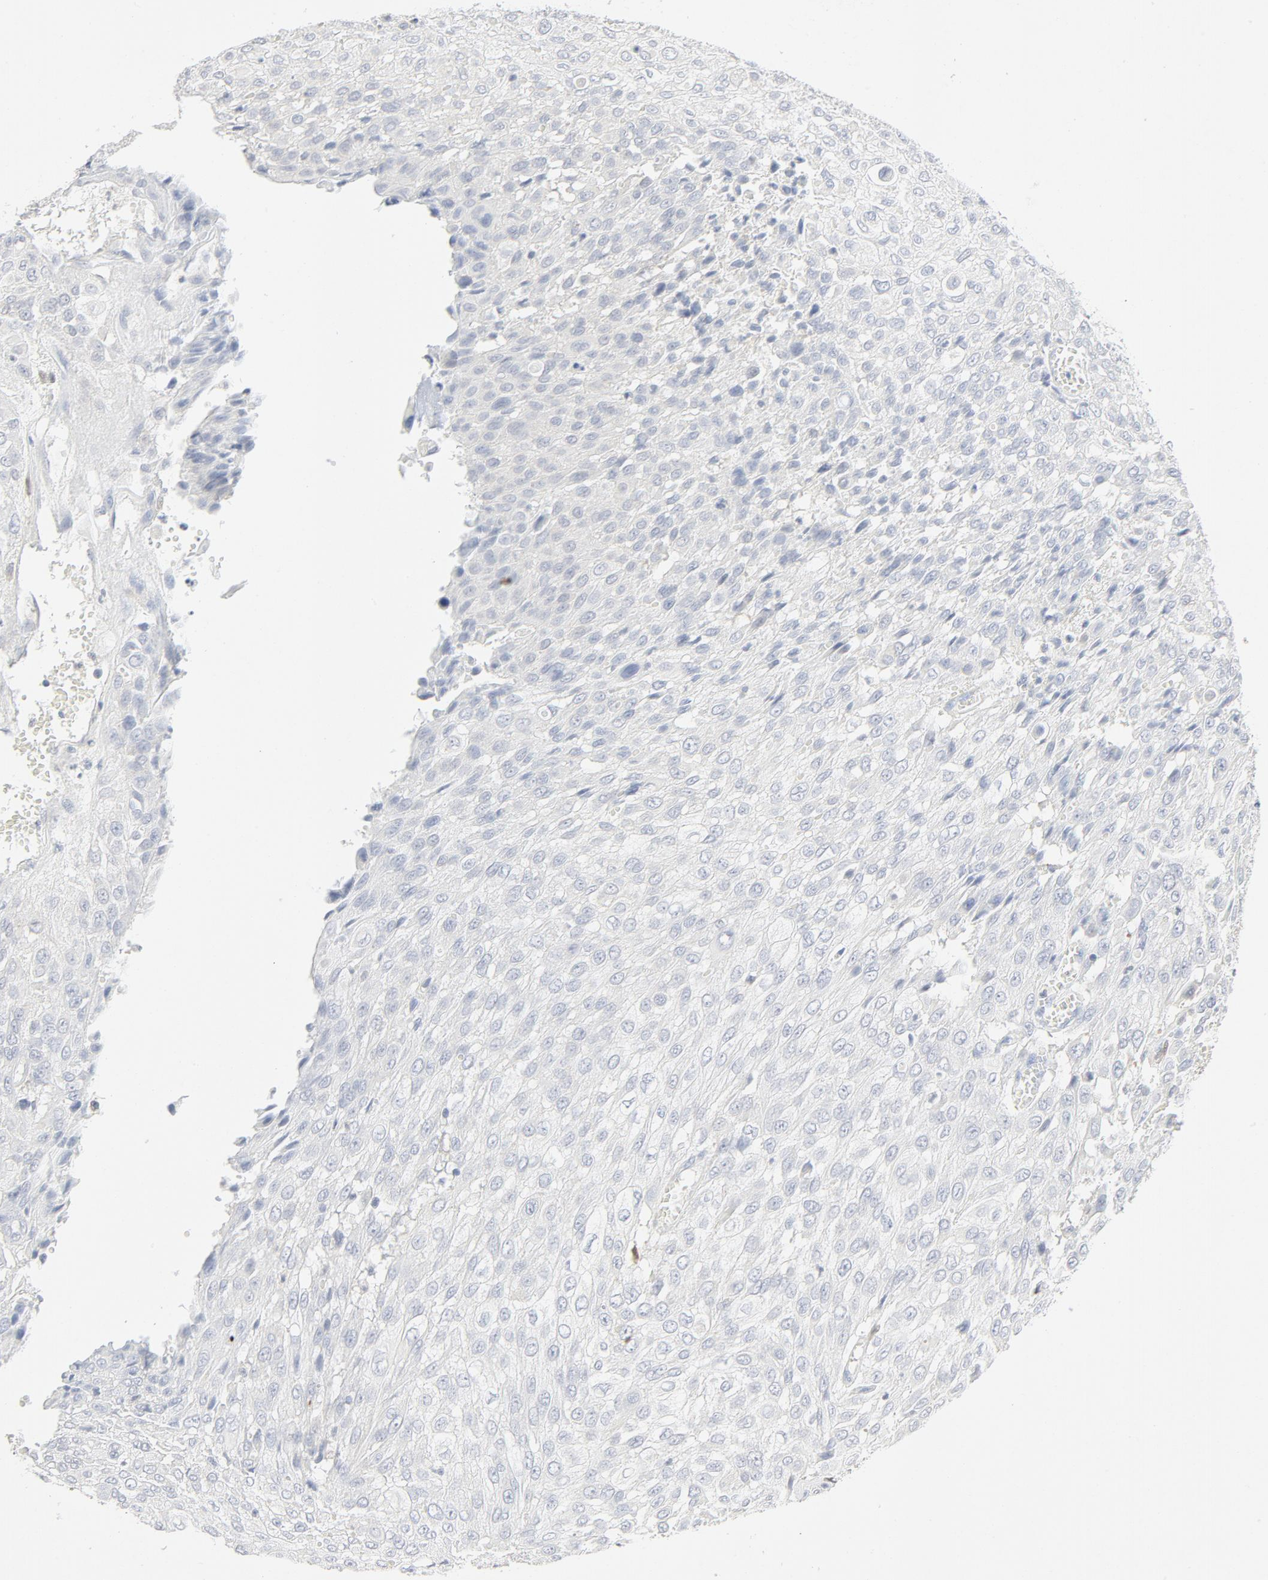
{"staining": {"intensity": "negative", "quantity": "none", "location": "none"}, "tissue": "urothelial cancer", "cell_type": "Tumor cells", "image_type": "cancer", "snomed": [{"axis": "morphology", "description": "Urothelial carcinoma, High grade"}, {"axis": "topography", "description": "Urinary bladder"}], "caption": "Immunohistochemistry micrograph of urothelial cancer stained for a protein (brown), which displays no staining in tumor cells.", "gene": "PGM1", "patient": {"sex": "male", "age": 57}}